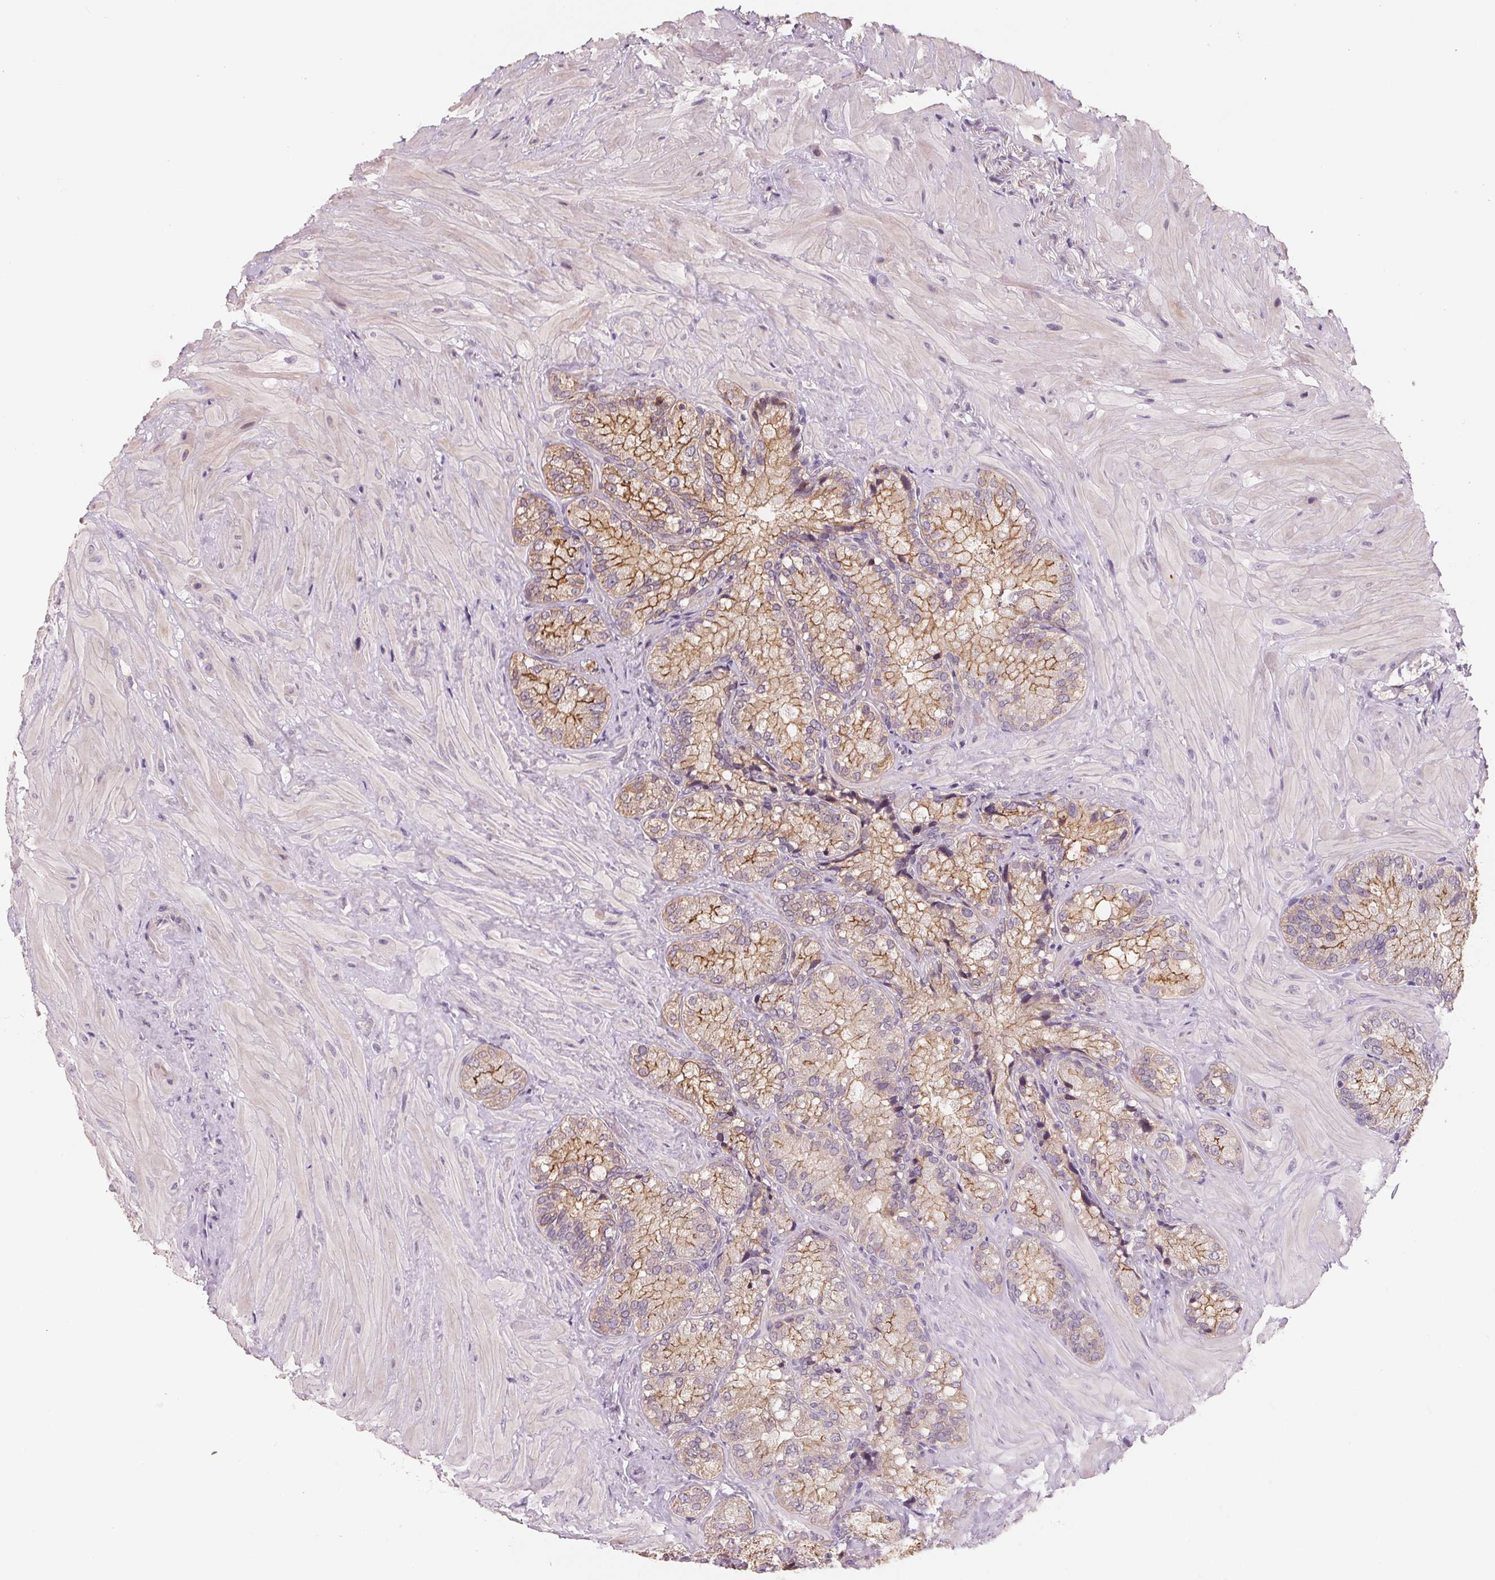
{"staining": {"intensity": "moderate", "quantity": "25%-75%", "location": "cytoplasmic/membranous"}, "tissue": "seminal vesicle", "cell_type": "Glandular cells", "image_type": "normal", "snomed": [{"axis": "morphology", "description": "Normal tissue, NOS"}, {"axis": "topography", "description": "Seminal veicle"}], "caption": "Immunohistochemistry image of normal seminal vesicle: seminal vesicle stained using IHC shows medium levels of moderate protein expression localized specifically in the cytoplasmic/membranous of glandular cells, appearing as a cytoplasmic/membranous brown color.", "gene": "VTCN1", "patient": {"sex": "male", "age": 57}}